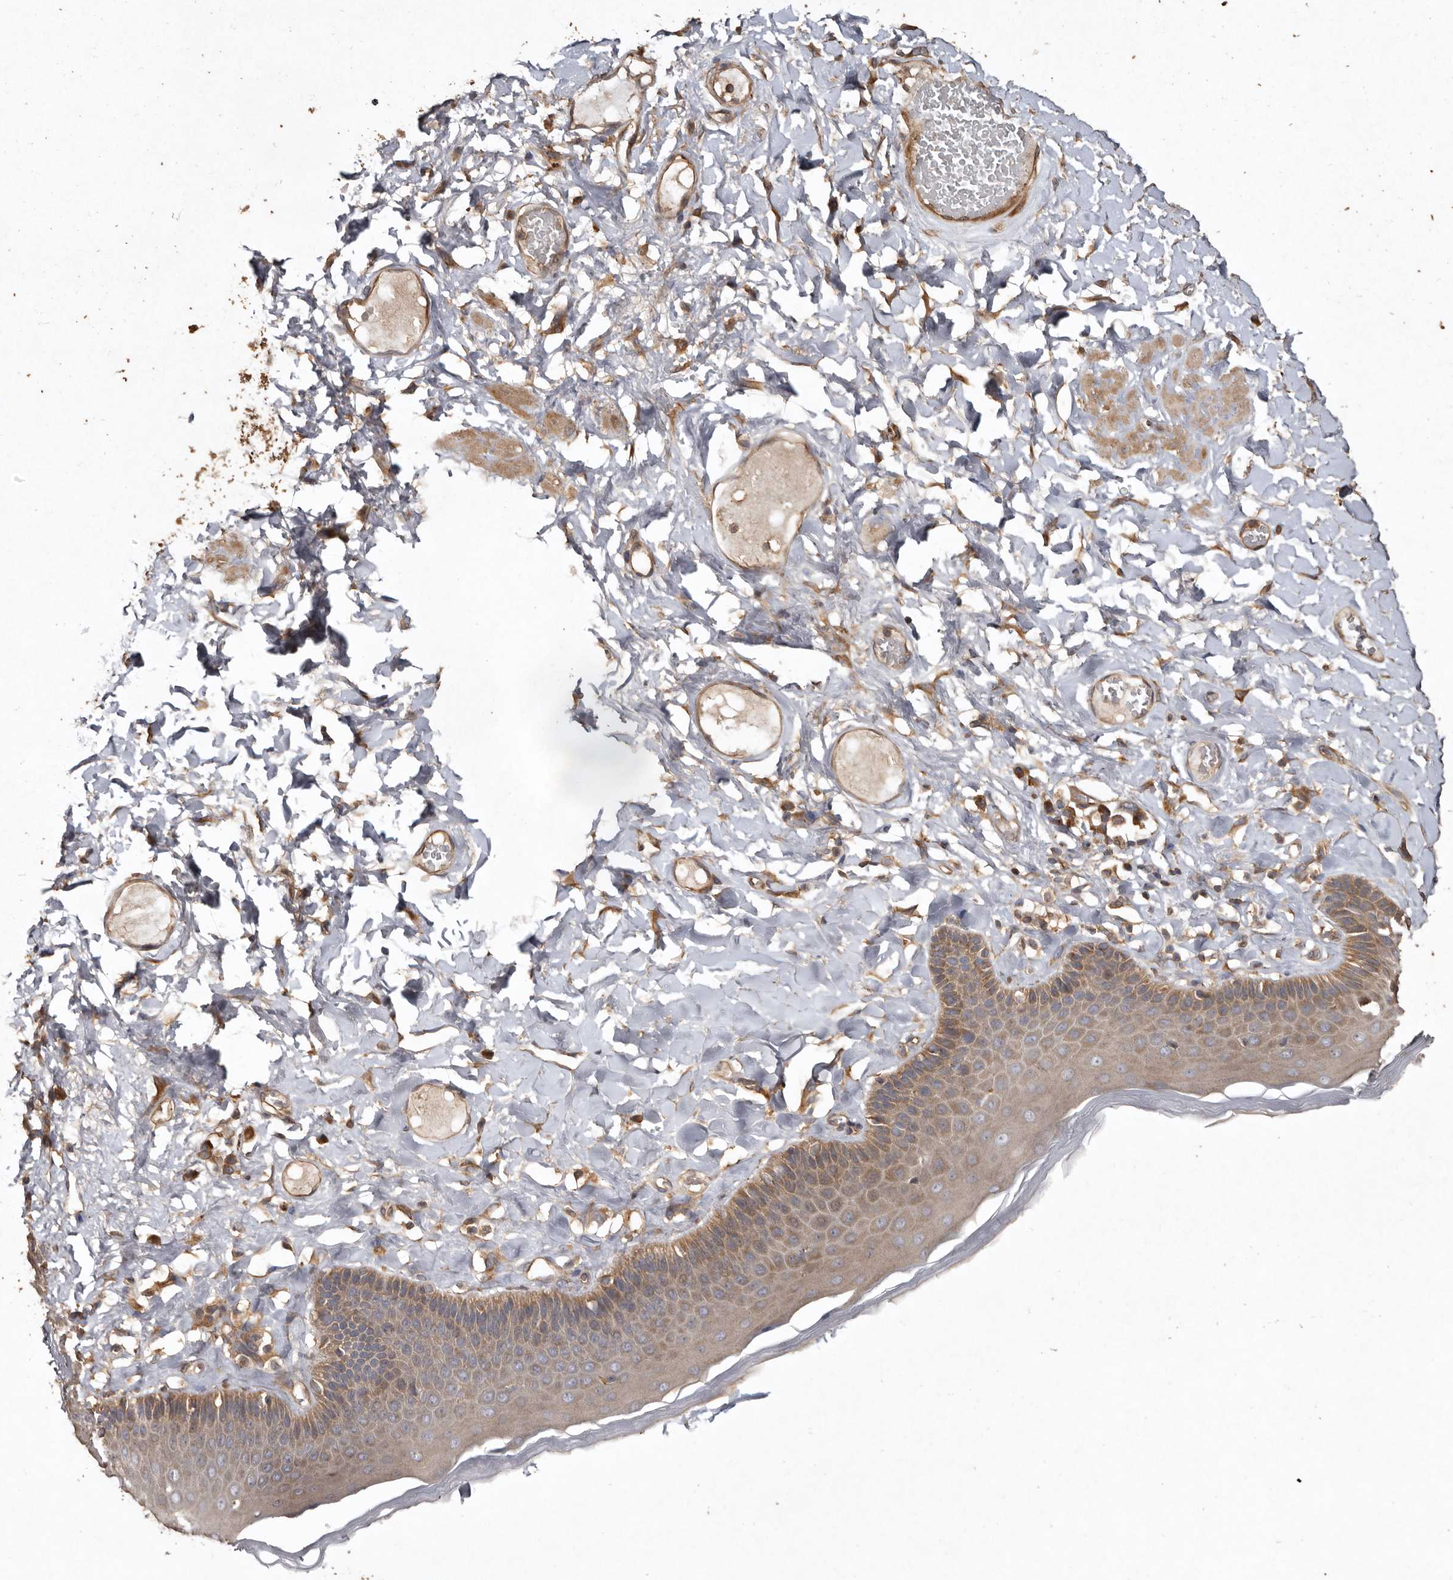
{"staining": {"intensity": "moderate", "quantity": "25%-75%", "location": "cytoplasmic/membranous"}, "tissue": "skin", "cell_type": "Epidermal cells", "image_type": "normal", "snomed": [{"axis": "morphology", "description": "Normal tissue, NOS"}, {"axis": "topography", "description": "Anal"}], "caption": "Immunohistochemistry (IHC) micrograph of benign human skin stained for a protein (brown), which displays medium levels of moderate cytoplasmic/membranous positivity in approximately 25%-75% of epidermal cells.", "gene": "FLCN", "patient": {"sex": "male", "age": 69}}